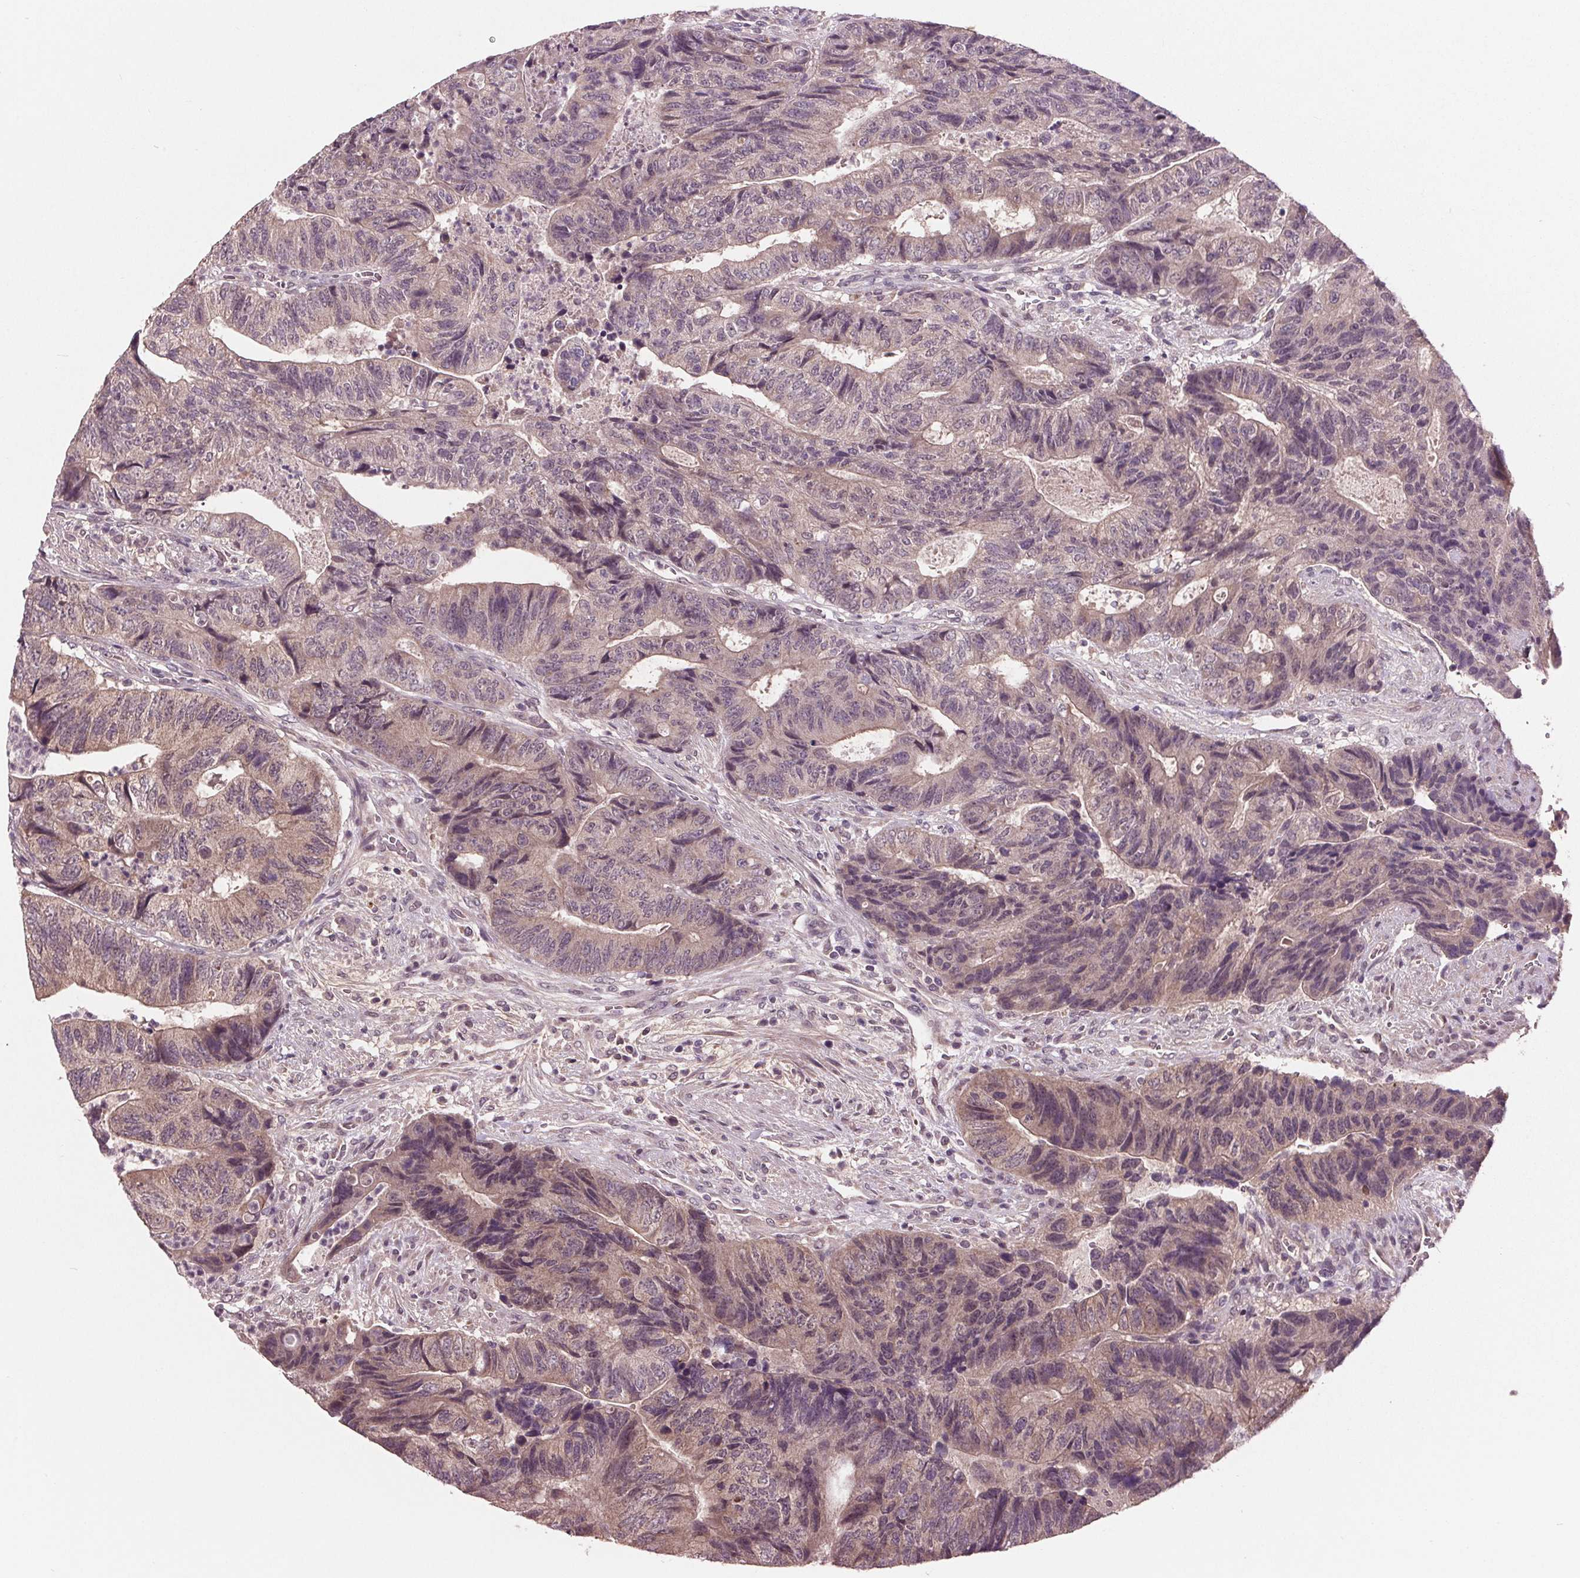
{"staining": {"intensity": "weak", "quantity": "25%-75%", "location": "cytoplasmic/membranous"}, "tissue": "colorectal cancer", "cell_type": "Tumor cells", "image_type": "cancer", "snomed": [{"axis": "morphology", "description": "Normal tissue, NOS"}, {"axis": "morphology", "description": "Adenocarcinoma, NOS"}, {"axis": "topography", "description": "Colon"}], "caption": "About 25%-75% of tumor cells in adenocarcinoma (colorectal) show weak cytoplasmic/membranous protein positivity as visualized by brown immunohistochemical staining.", "gene": "MAPK8", "patient": {"sex": "female", "age": 48}}